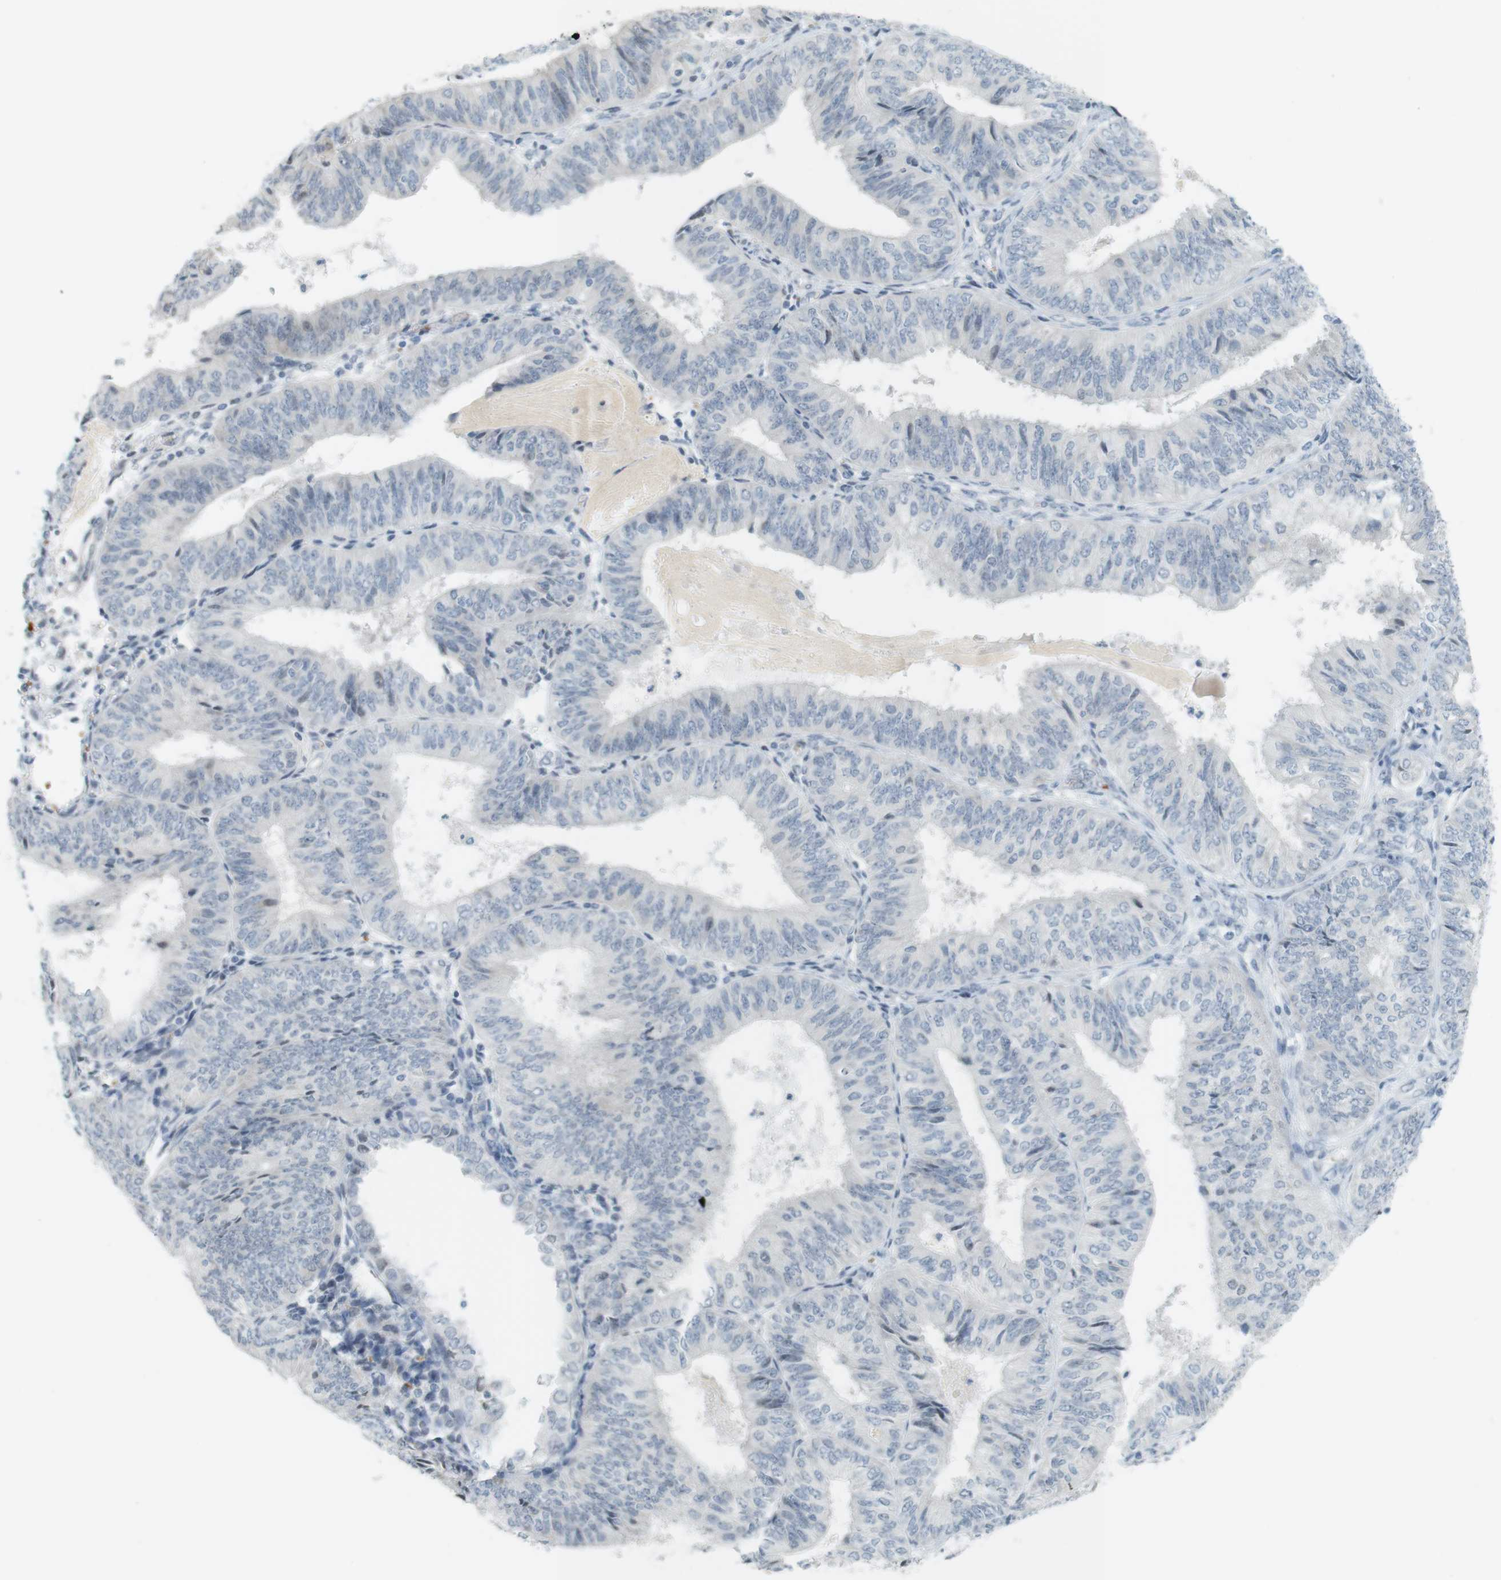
{"staining": {"intensity": "negative", "quantity": "none", "location": "none"}, "tissue": "endometrial cancer", "cell_type": "Tumor cells", "image_type": "cancer", "snomed": [{"axis": "morphology", "description": "Adenocarcinoma, NOS"}, {"axis": "topography", "description": "Endometrium"}], "caption": "IHC photomicrograph of endometrial adenocarcinoma stained for a protein (brown), which demonstrates no expression in tumor cells.", "gene": "DMC1", "patient": {"sex": "female", "age": 58}}